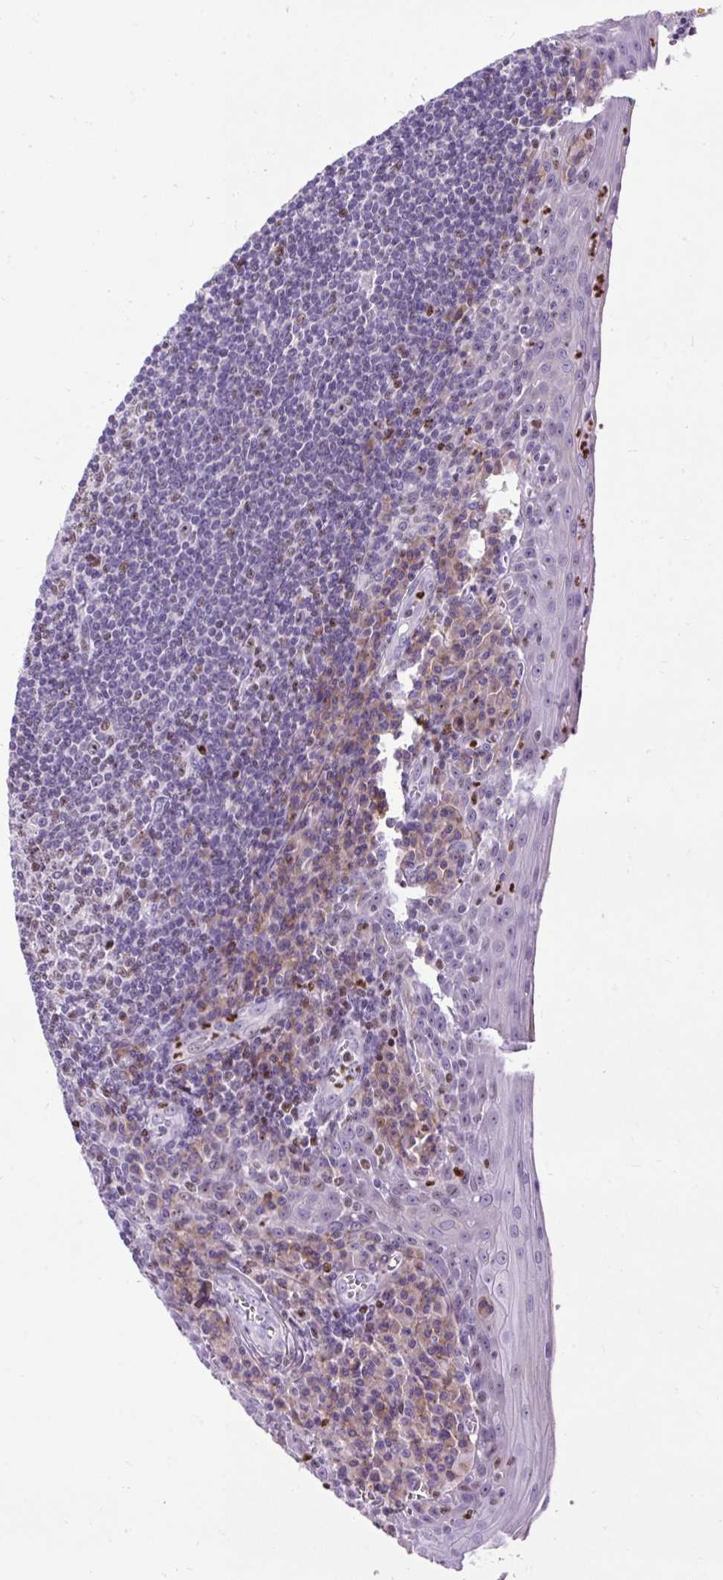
{"staining": {"intensity": "moderate", "quantity": ">75%", "location": "nuclear"}, "tissue": "tonsil", "cell_type": "Germinal center cells", "image_type": "normal", "snomed": [{"axis": "morphology", "description": "Normal tissue, NOS"}, {"axis": "topography", "description": "Tonsil"}], "caption": "Immunohistochemistry (IHC) image of unremarkable tonsil: tonsil stained using immunohistochemistry demonstrates medium levels of moderate protein expression localized specifically in the nuclear of germinal center cells, appearing as a nuclear brown color.", "gene": "SPC24", "patient": {"sex": "male", "age": 27}}